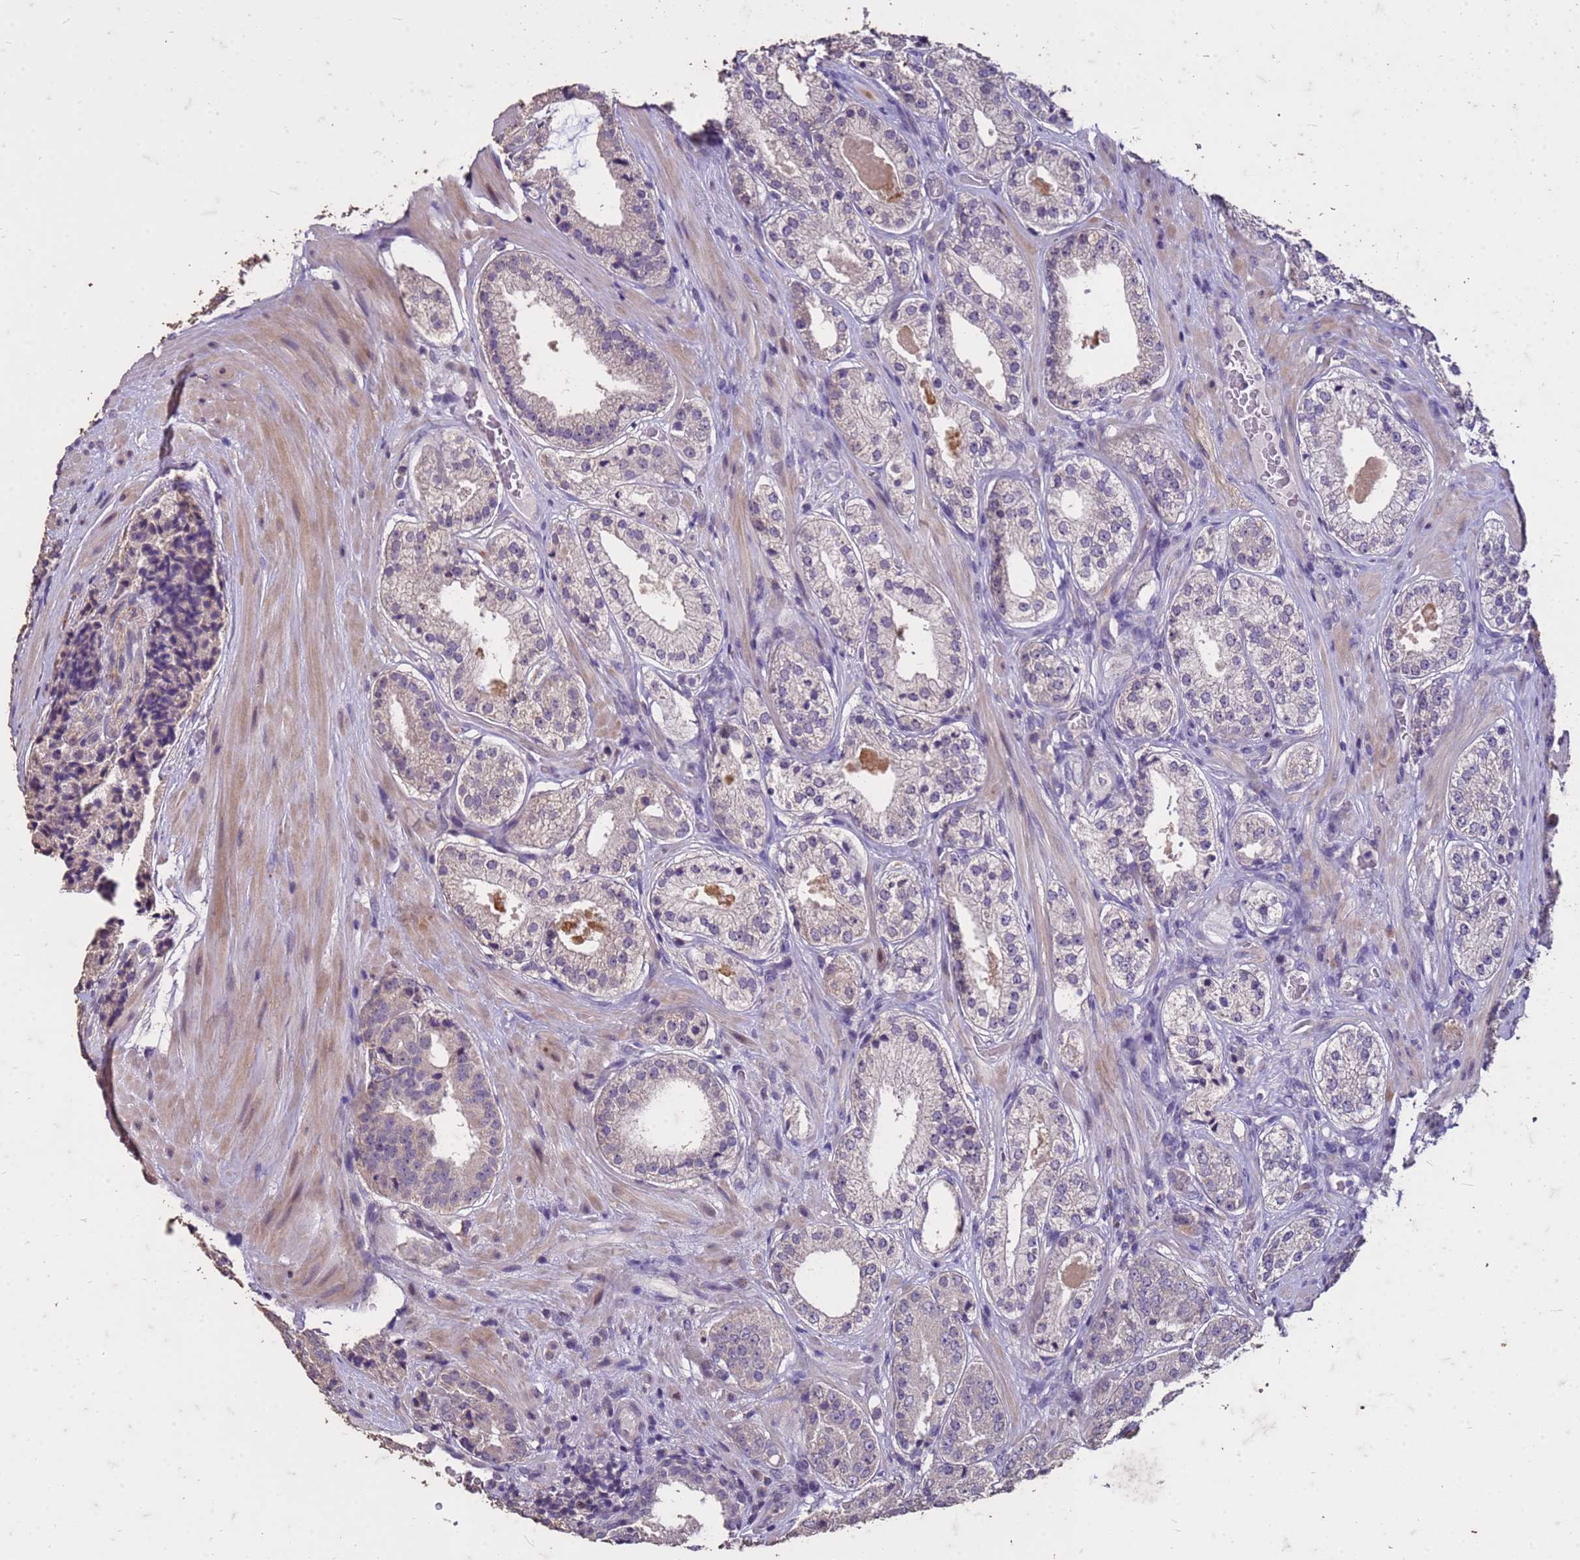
{"staining": {"intensity": "negative", "quantity": "none", "location": "none"}, "tissue": "prostate cancer", "cell_type": "Tumor cells", "image_type": "cancer", "snomed": [{"axis": "morphology", "description": "Adenocarcinoma, High grade"}, {"axis": "topography", "description": "Prostate"}], "caption": "A micrograph of human prostate adenocarcinoma (high-grade) is negative for staining in tumor cells.", "gene": "FAM184B", "patient": {"sex": "male", "age": 71}}